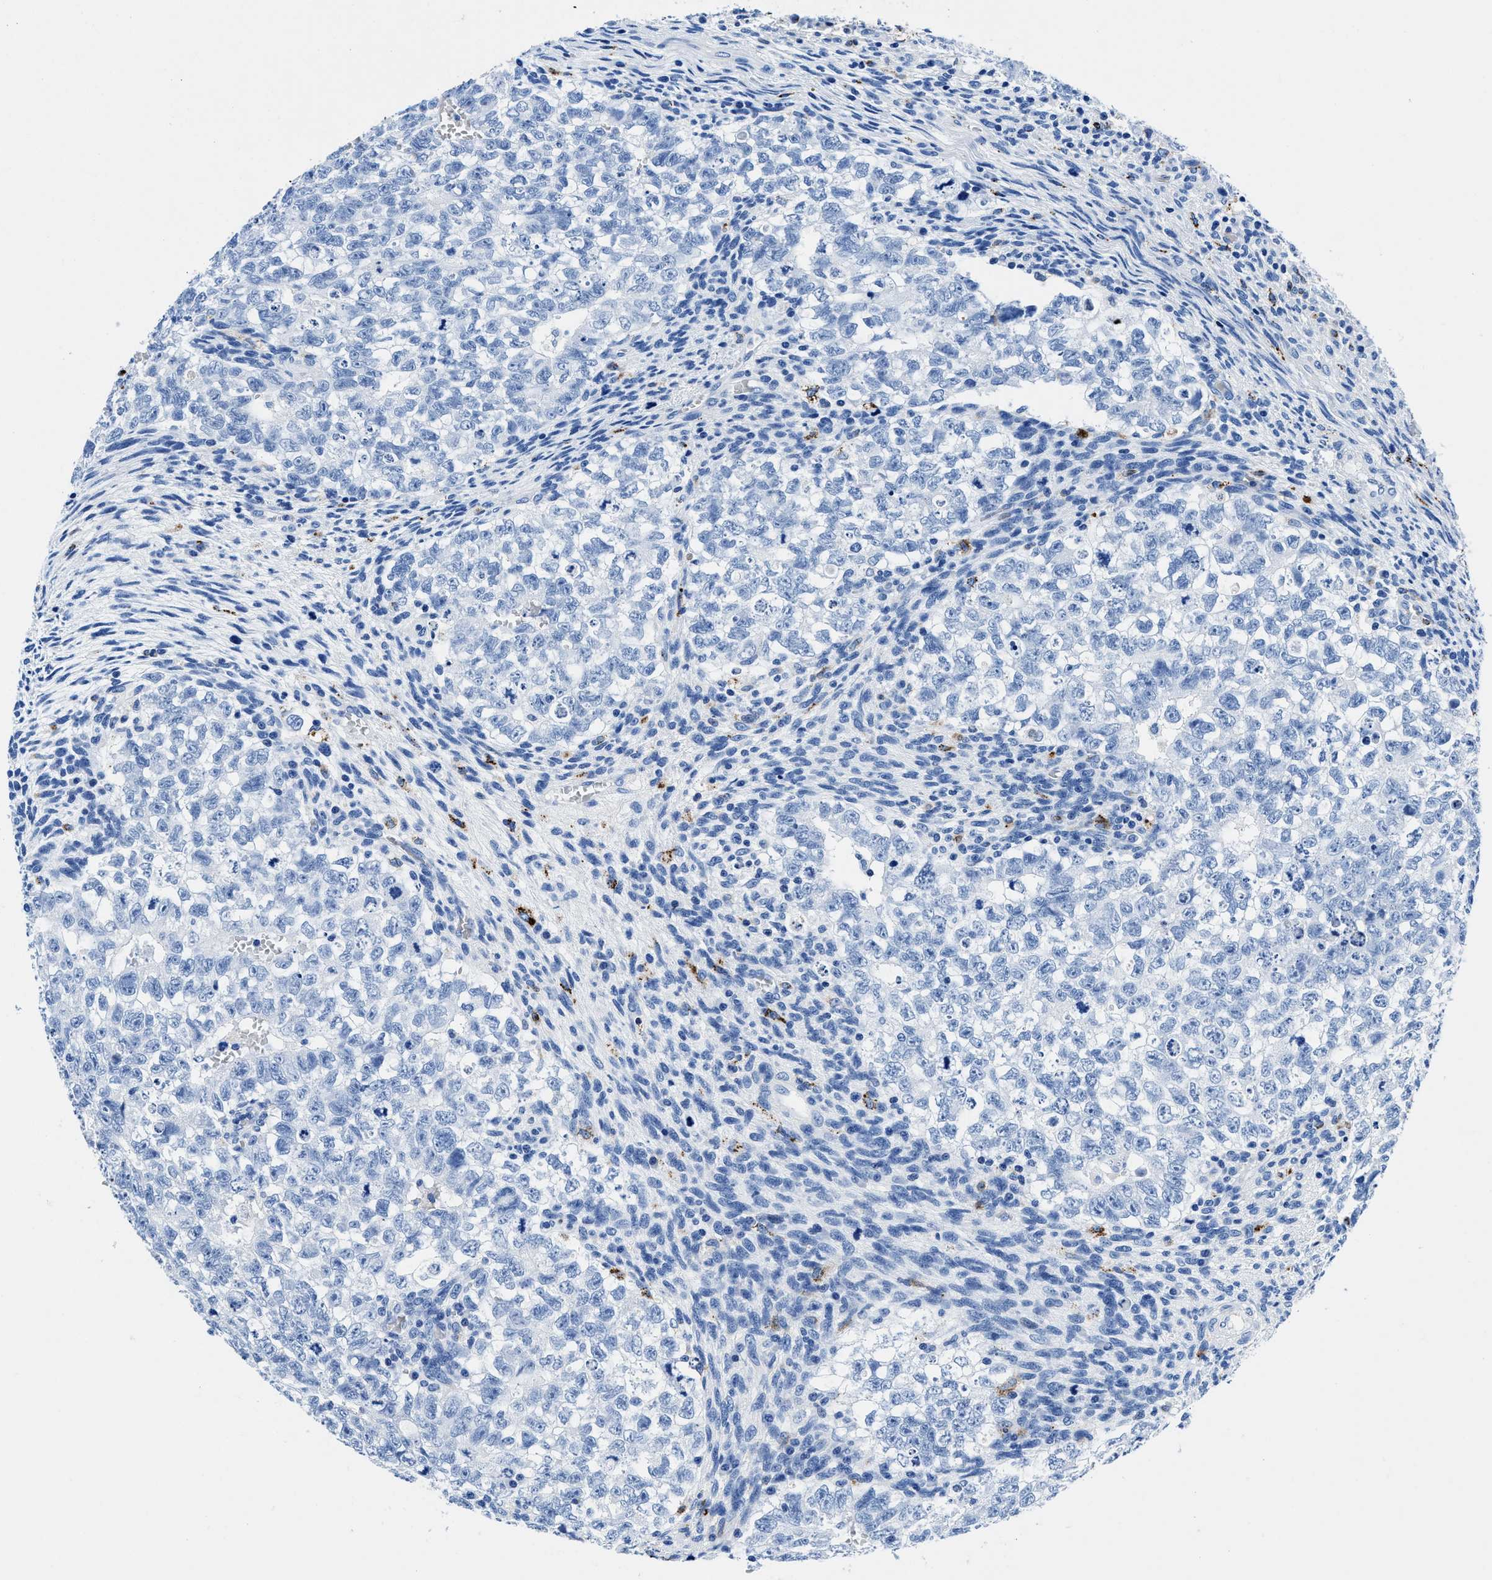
{"staining": {"intensity": "negative", "quantity": "none", "location": "none"}, "tissue": "testis cancer", "cell_type": "Tumor cells", "image_type": "cancer", "snomed": [{"axis": "morphology", "description": "Seminoma, NOS"}, {"axis": "morphology", "description": "Carcinoma, Embryonal, NOS"}, {"axis": "topography", "description": "Testis"}], "caption": "Testis seminoma was stained to show a protein in brown. There is no significant expression in tumor cells.", "gene": "OR14K1", "patient": {"sex": "male", "age": 38}}